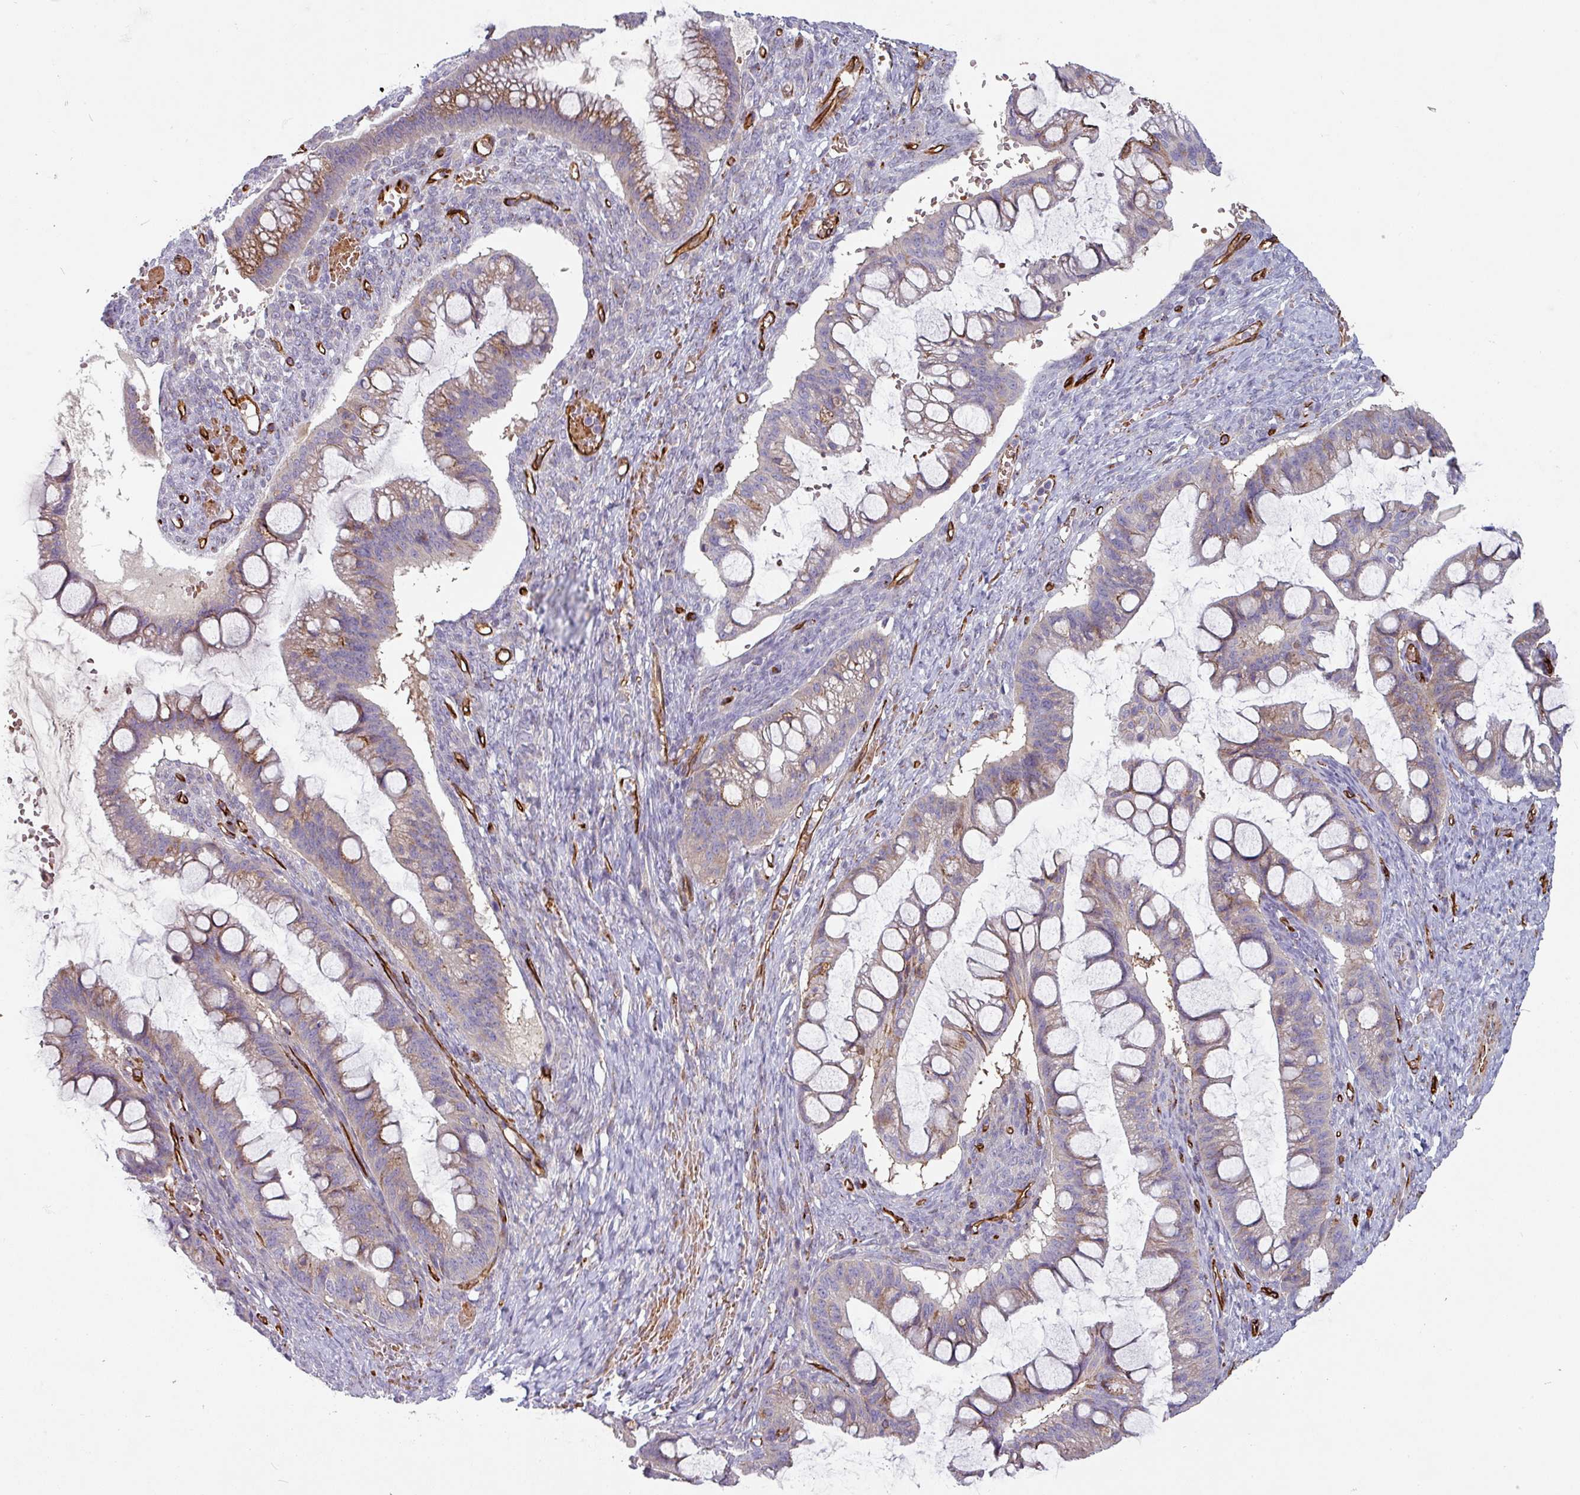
{"staining": {"intensity": "moderate", "quantity": "25%-75%", "location": "cytoplasmic/membranous"}, "tissue": "ovarian cancer", "cell_type": "Tumor cells", "image_type": "cancer", "snomed": [{"axis": "morphology", "description": "Cystadenocarcinoma, mucinous, NOS"}, {"axis": "topography", "description": "Ovary"}], "caption": "Tumor cells show moderate cytoplasmic/membranous expression in approximately 25%-75% of cells in ovarian mucinous cystadenocarcinoma.", "gene": "PRODH2", "patient": {"sex": "female", "age": 73}}